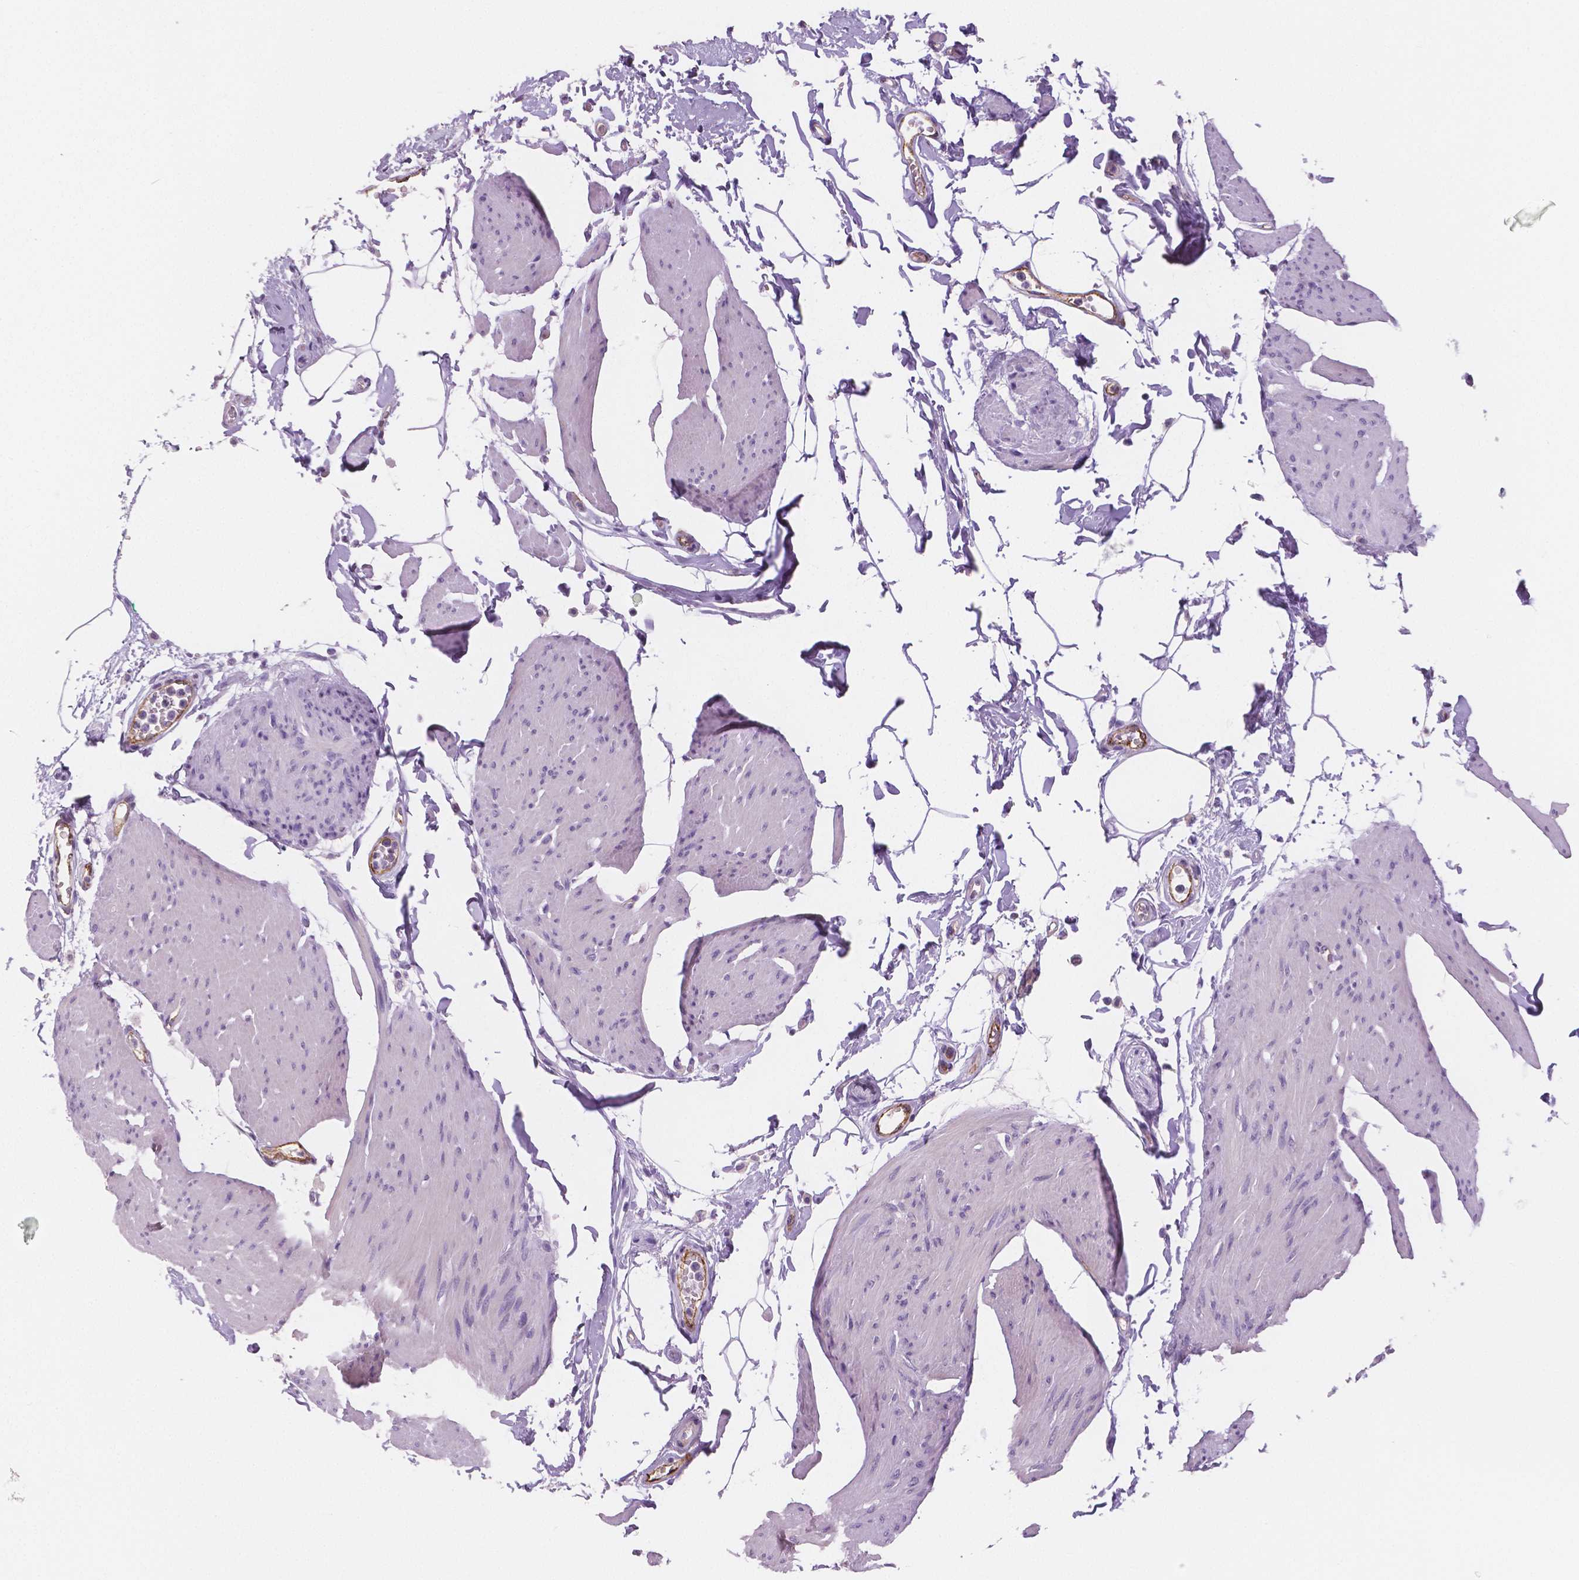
{"staining": {"intensity": "negative", "quantity": "none", "location": "none"}, "tissue": "smooth muscle", "cell_type": "Smooth muscle cells", "image_type": "normal", "snomed": [{"axis": "morphology", "description": "Normal tissue, NOS"}, {"axis": "topography", "description": "Adipose tissue"}, {"axis": "topography", "description": "Smooth muscle"}, {"axis": "topography", "description": "Peripheral nerve tissue"}], "caption": "High magnification brightfield microscopy of normal smooth muscle stained with DAB (3,3'-diaminobenzidine) (brown) and counterstained with hematoxylin (blue): smooth muscle cells show no significant positivity.", "gene": "TSPAN7", "patient": {"sex": "male", "age": 83}}